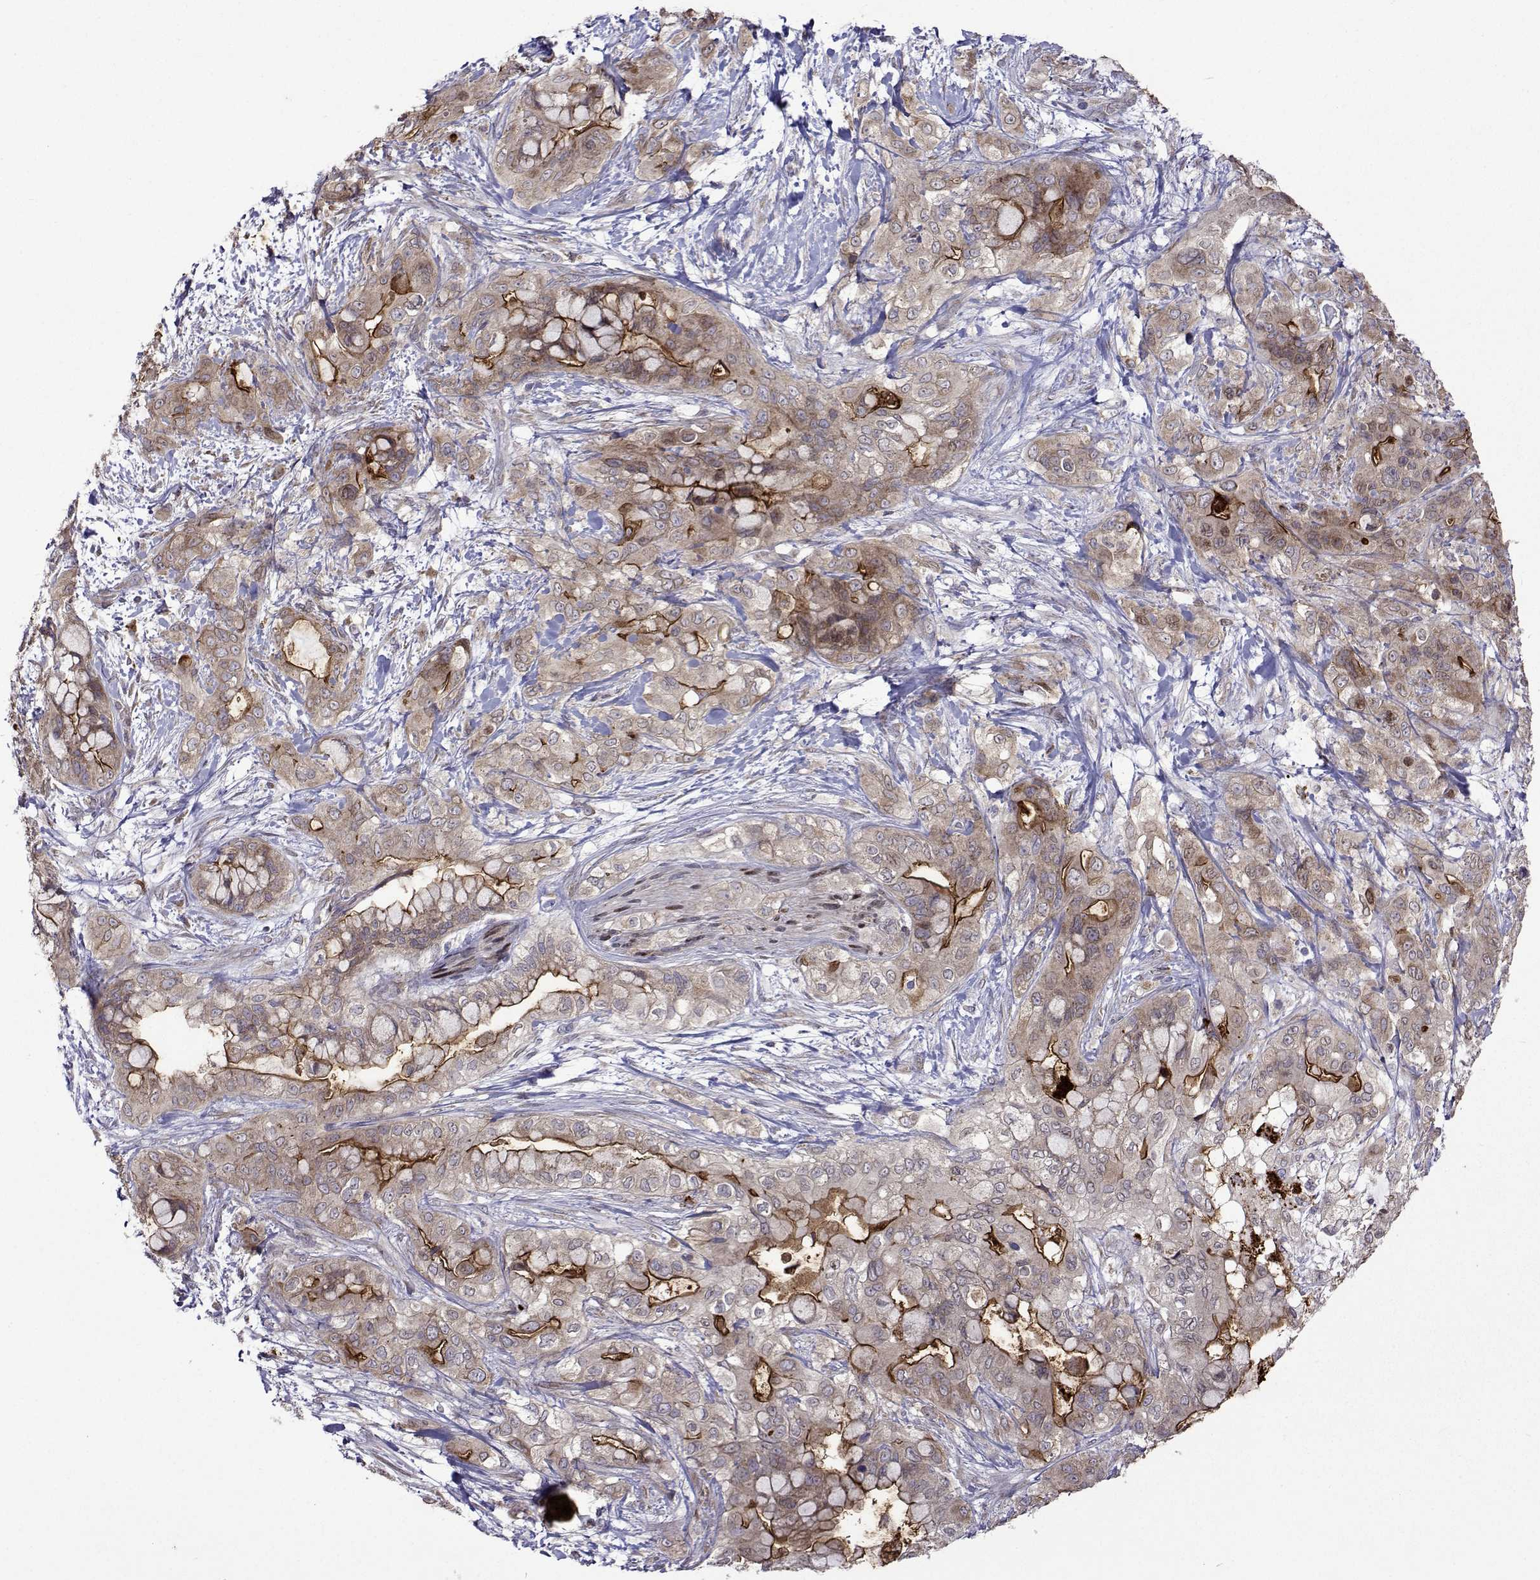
{"staining": {"intensity": "weak", "quantity": "25%-75%", "location": "cytoplasmic/membranous"}, "tissue": "pancreatic cancer", "cell_type": "Tumor cells", "image_type": "cancer", "snomed": [{"axis": "morphology", "description": "Adenocarcinoma, NOS"}, {"axis": "topography", "description": "Pancreas"}], "caption": "There is low levels of weak cytoplasmic/membranous positivity in tumor cells of pancreatic cancer, as demonstrated by immunohistochemical staining (brown color).", "gene": "TARBP2", "patient": {"sex": "male", "age": 71}}